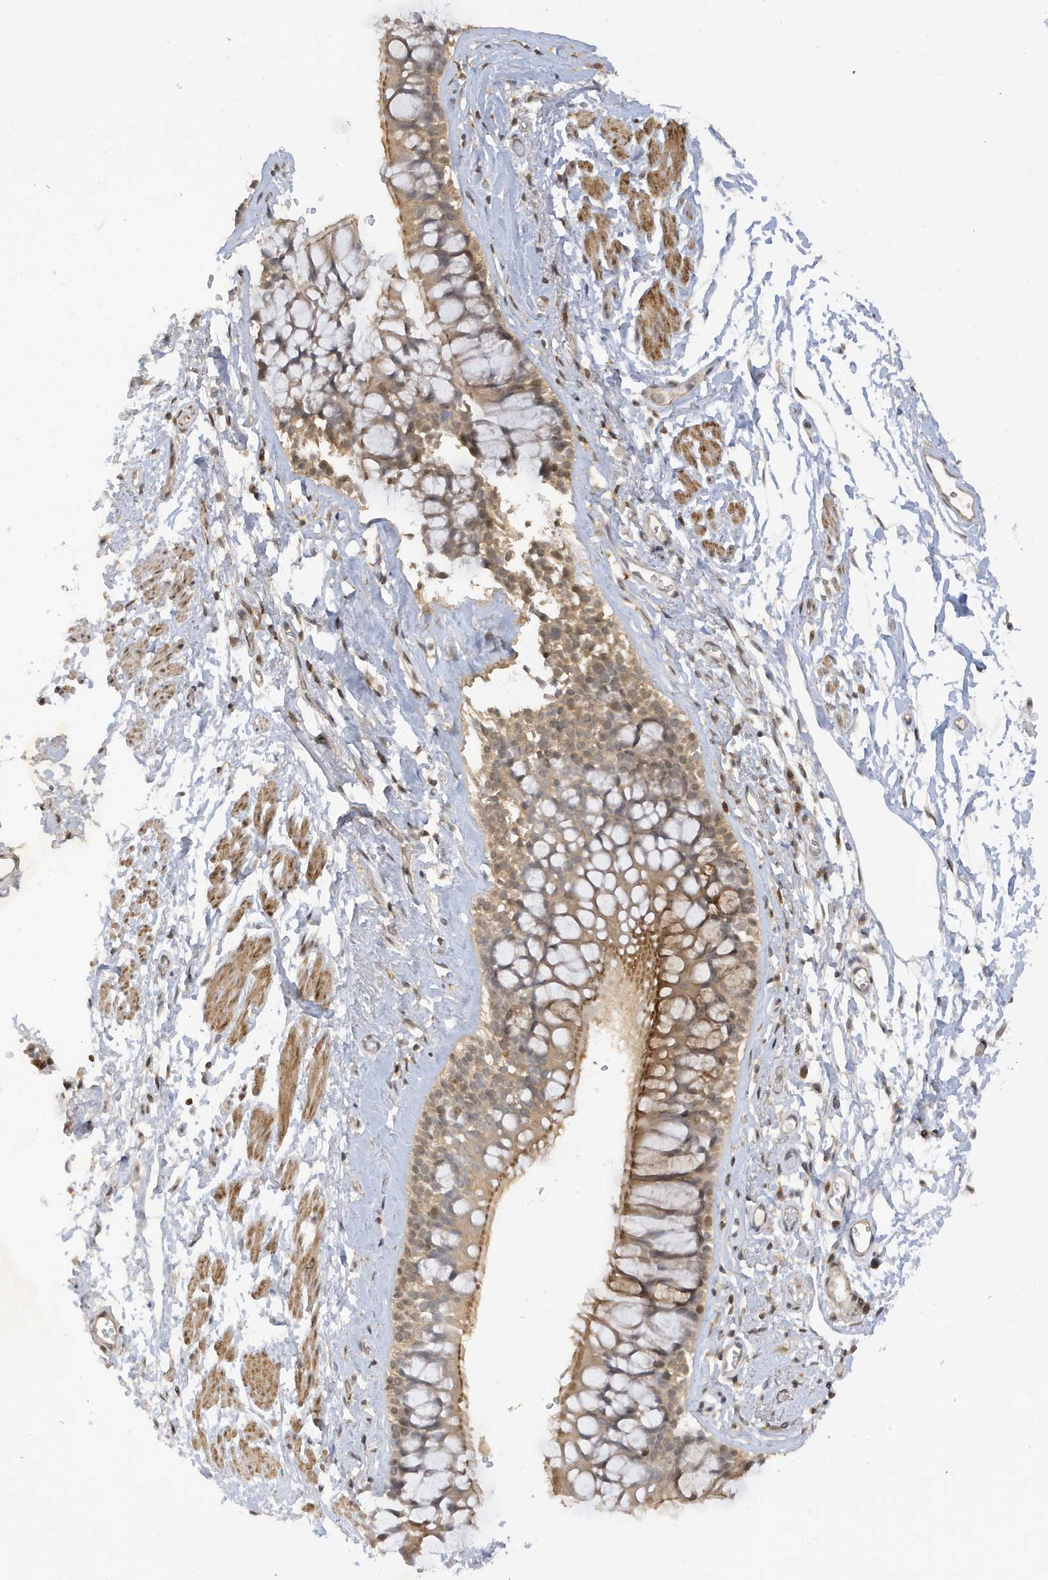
{"staining": {"intensity": "weak", "quantity": ">75%", "location": "cytoplasmic/membranous"}, "tissue": "bronchus", "cell_type": "Respiratory epithelial cells", "image_type": "normal", "snomed": [{"axis": "morphology", "description": "Normal tissue, NOS"}, {"axis": "morphology", "description": "Inflammation, NOS"}, {"axis": "topography", "description": "Cartilage tissue"}, {"axis": "topography", "description": "Bronchus"}, {"axis": "topography", "description": "Lung"}], "caption": "Human bronchus stained for a protein (brown) demonstrates weak cytoplasmic/membranous positive positivity in approximately >75% of respiratory epithelial cells.", "gene": "TAB3", "patient": {"sex": "female", "age": 64}}